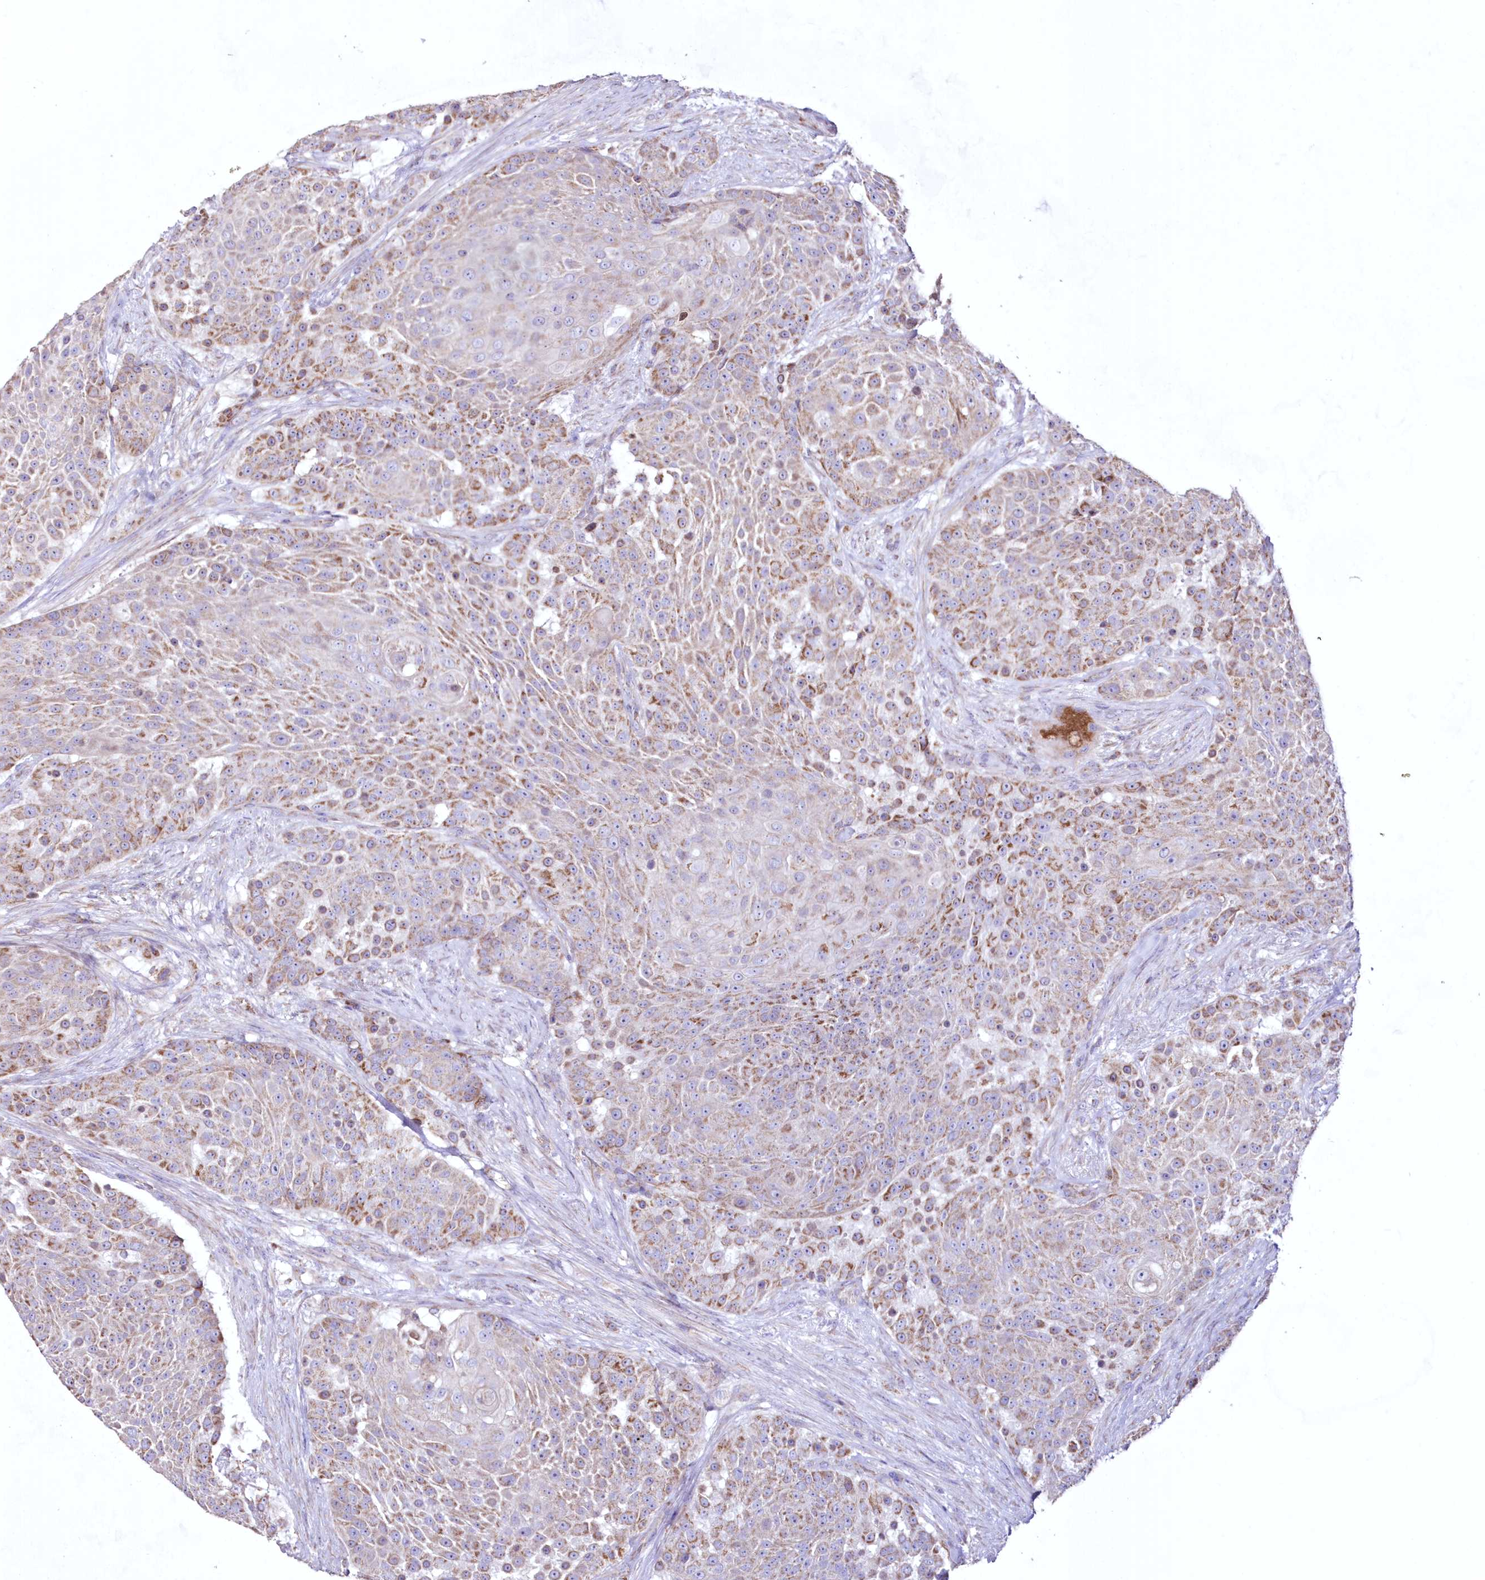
{"staining": {"intensity": "moderate", "quantity": "25%-75%", "location": "cytoplasmic/membranous"}, "tissue": "urothelial cancer", "cell_type": "Tumor cells", "image_type": "cancer", "snomed": [{"axis": "morphology", "description": "Urothelial carcinoma, High grade"}, {"axis": "topography", "description": "Urinary bladder"}], "caption": "Protein staining exhibits moderate cytoplasmic/membranous staining in about 25%-75% of tumor cells in urothelial cancer.", "gene": "HADHB", "patient": {"sex": "female", "age": 63}}